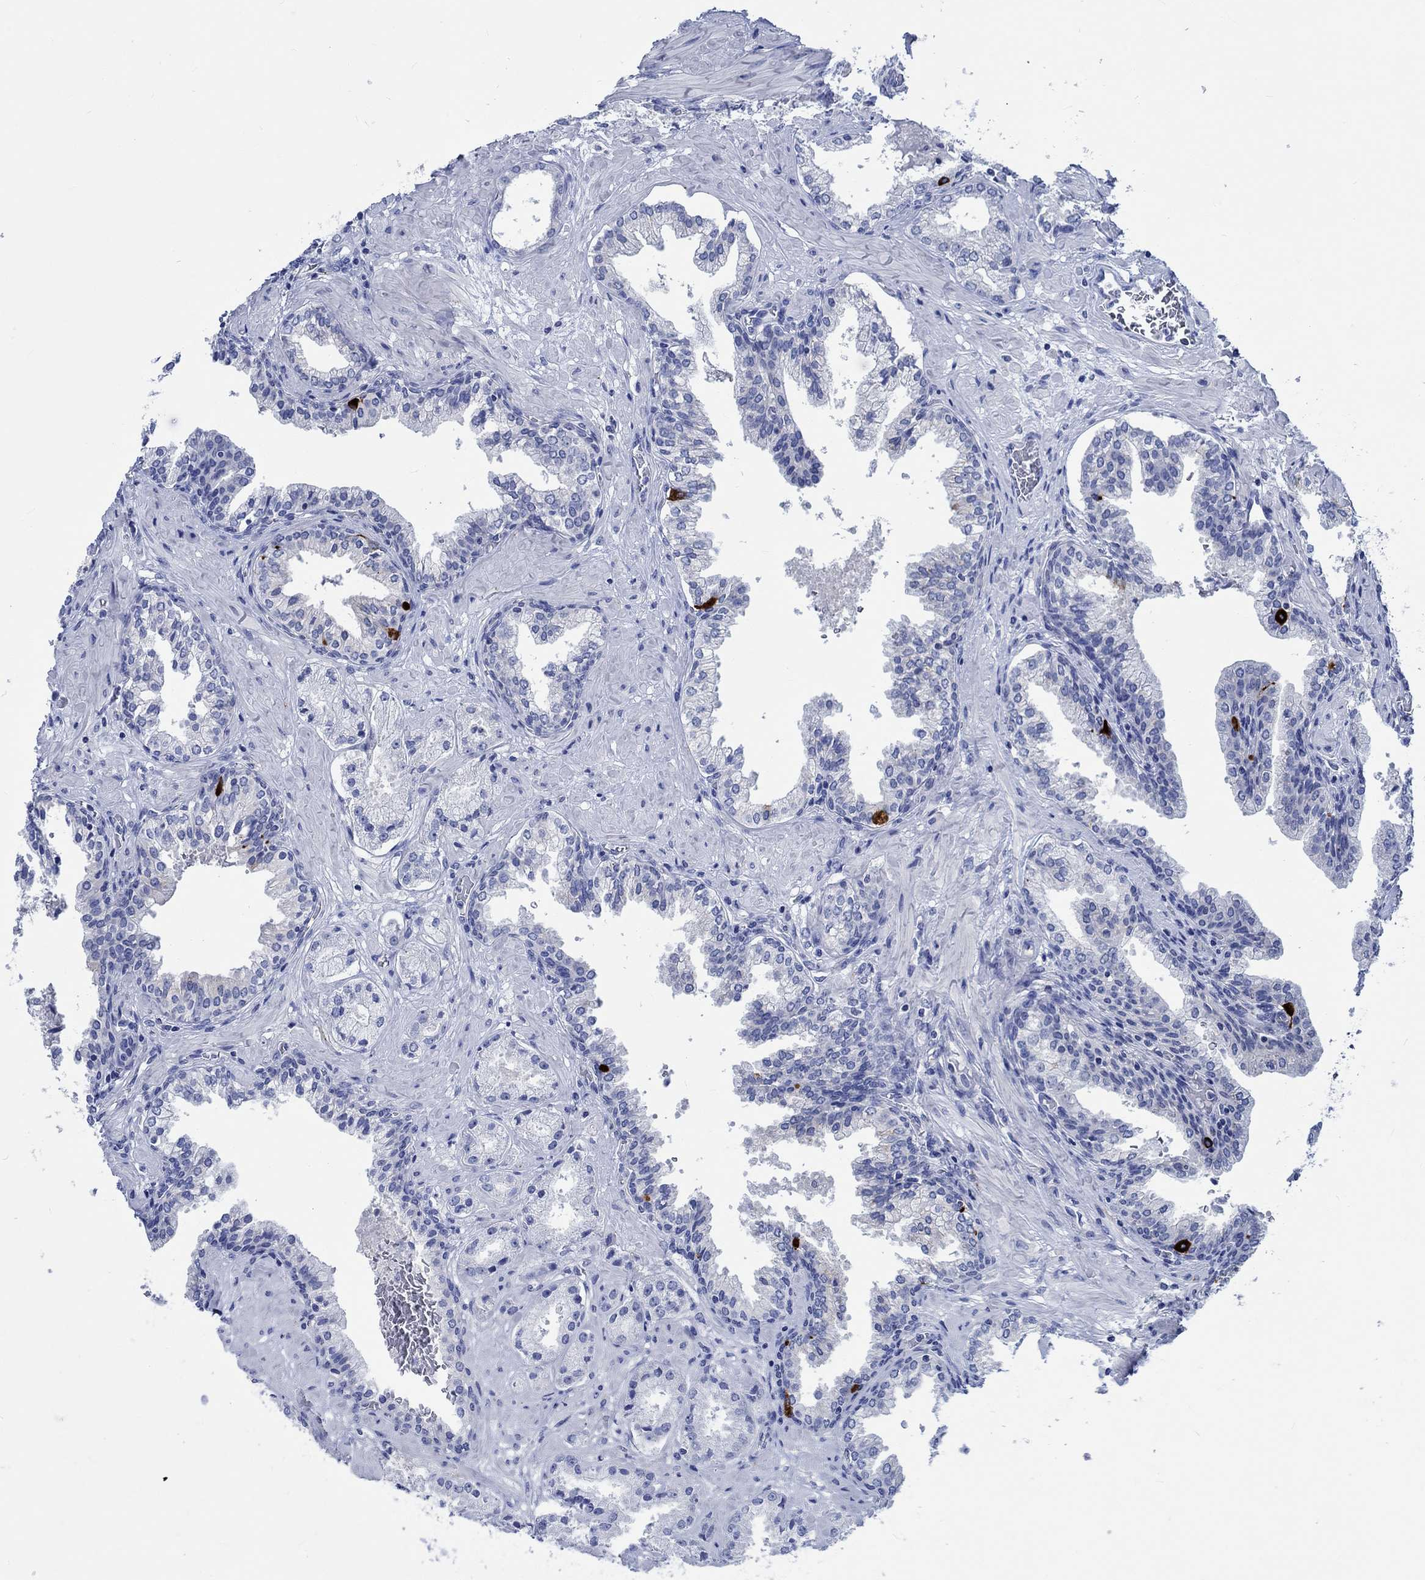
{"staining": {"intensity": "negative", "quantity": "none", "location": "none"}, "tissue": "prostate cancer", "cell_type": "Tumor cells", "image_type": "cancer", "snomed": [{"axis": "morphology", "description": "Adenocarcinoma, NOS"}, {"axis": "topography", "description": "Prostate and seminal vesicle, NOS"}, {"axis": "topography", "description": "Prostate"}], "caption": "A high-resolution photomicrograph shows IHC staining of prostate cancer, which reveals no significant expression in tumor cells.", "gene": "PTPRN2", "patient": {"sex": "male", "age": 44}}